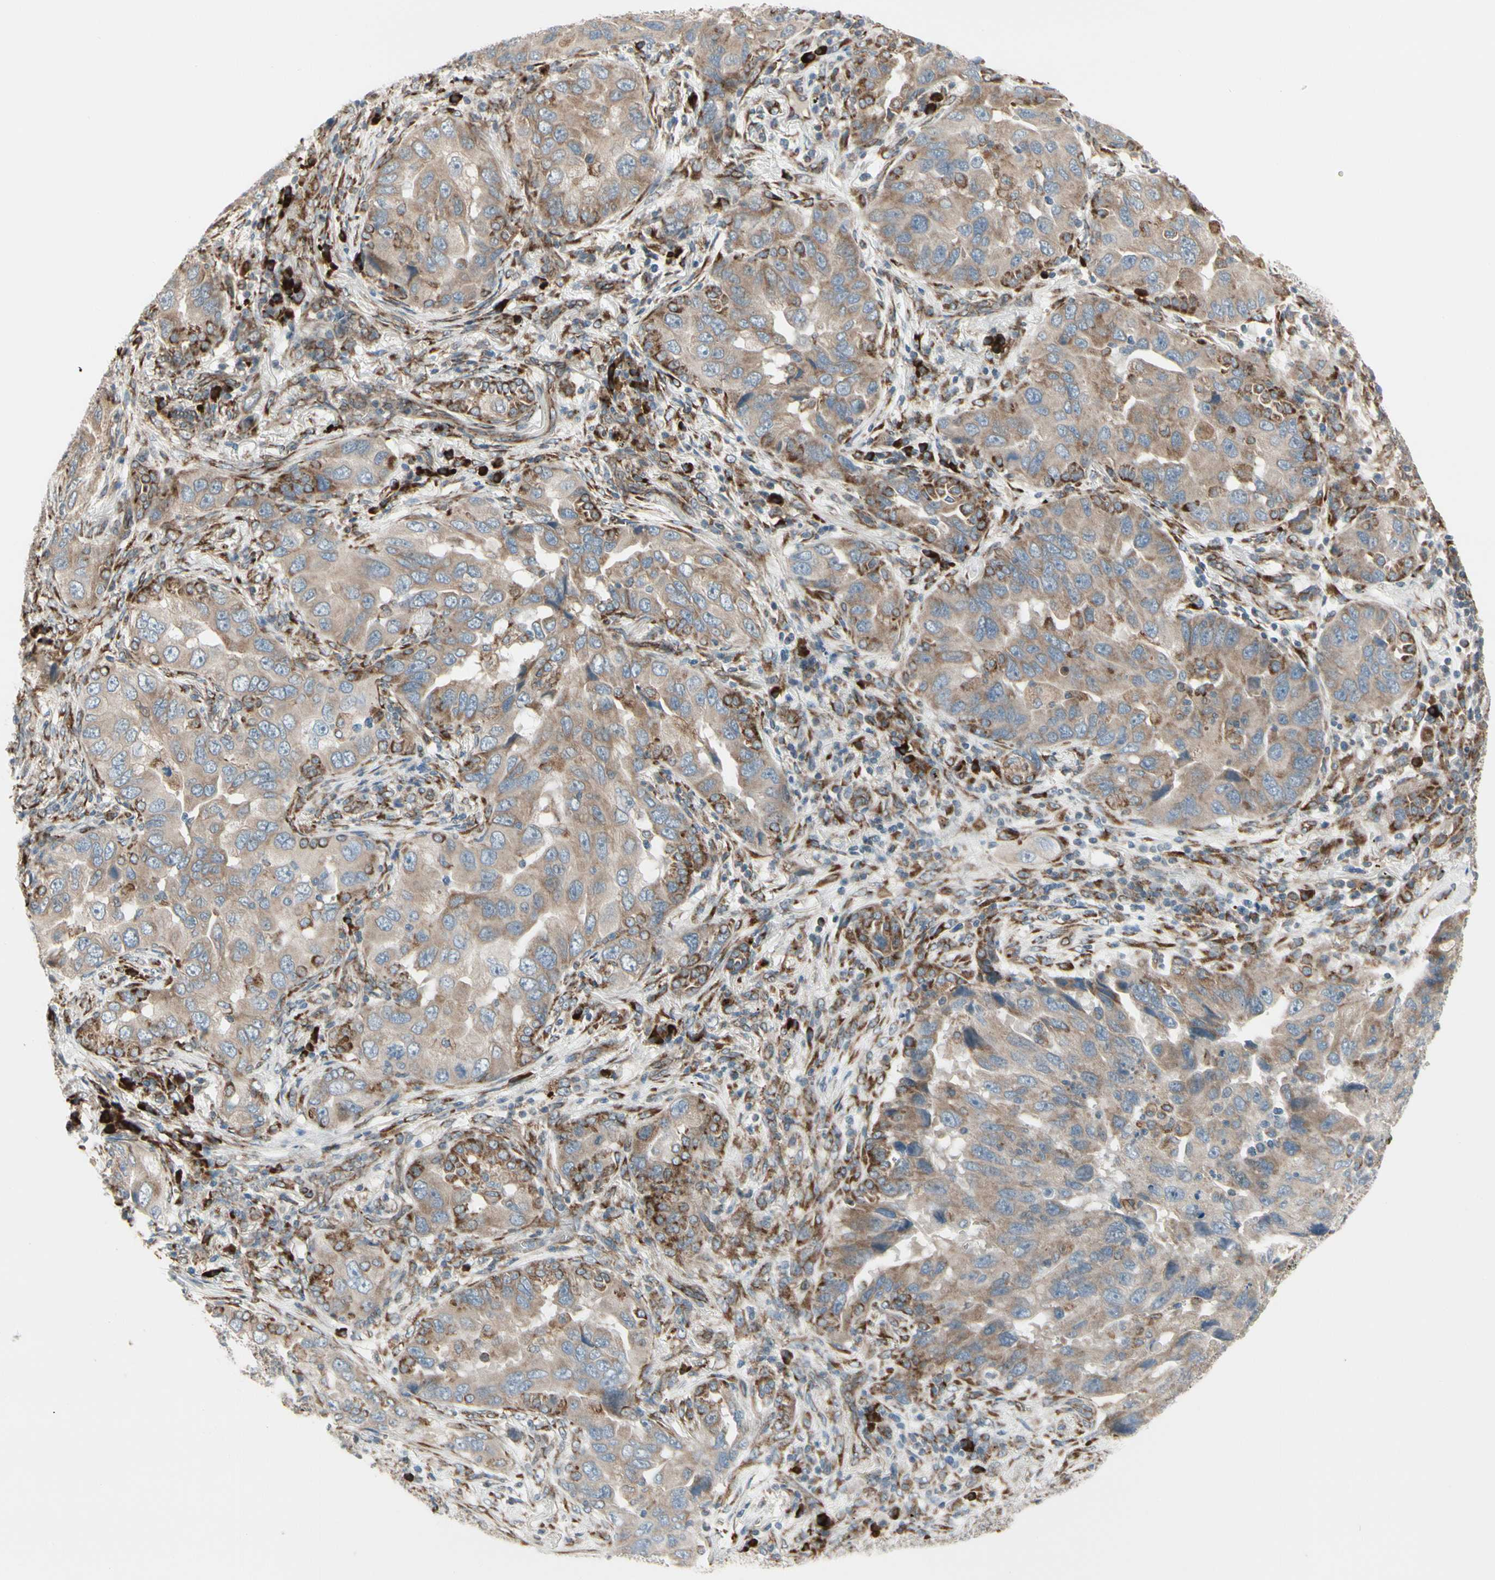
{"staining": {"intensity": "moderate", "quantity": ">75%", "location": "cytoplasmic/membranous"}, "tissue": "lung cancer", "cell_type": "Tumor cells", "image_type": "cancer", "snomed": [{"axis": "morphology", "description": "Adenocarcinoma, NOS"}, {"axis": "topography", "description": "Lung"}], "caption": "Protein staining by immunohistochemistry (IHC) exhibits moderate cytoplasmic/membranous positivity in about >75% of tumor cells in lung adenocarcinoma.", "gene": "FNDC3A", "patient": {"sex": "female", "age": 65}}